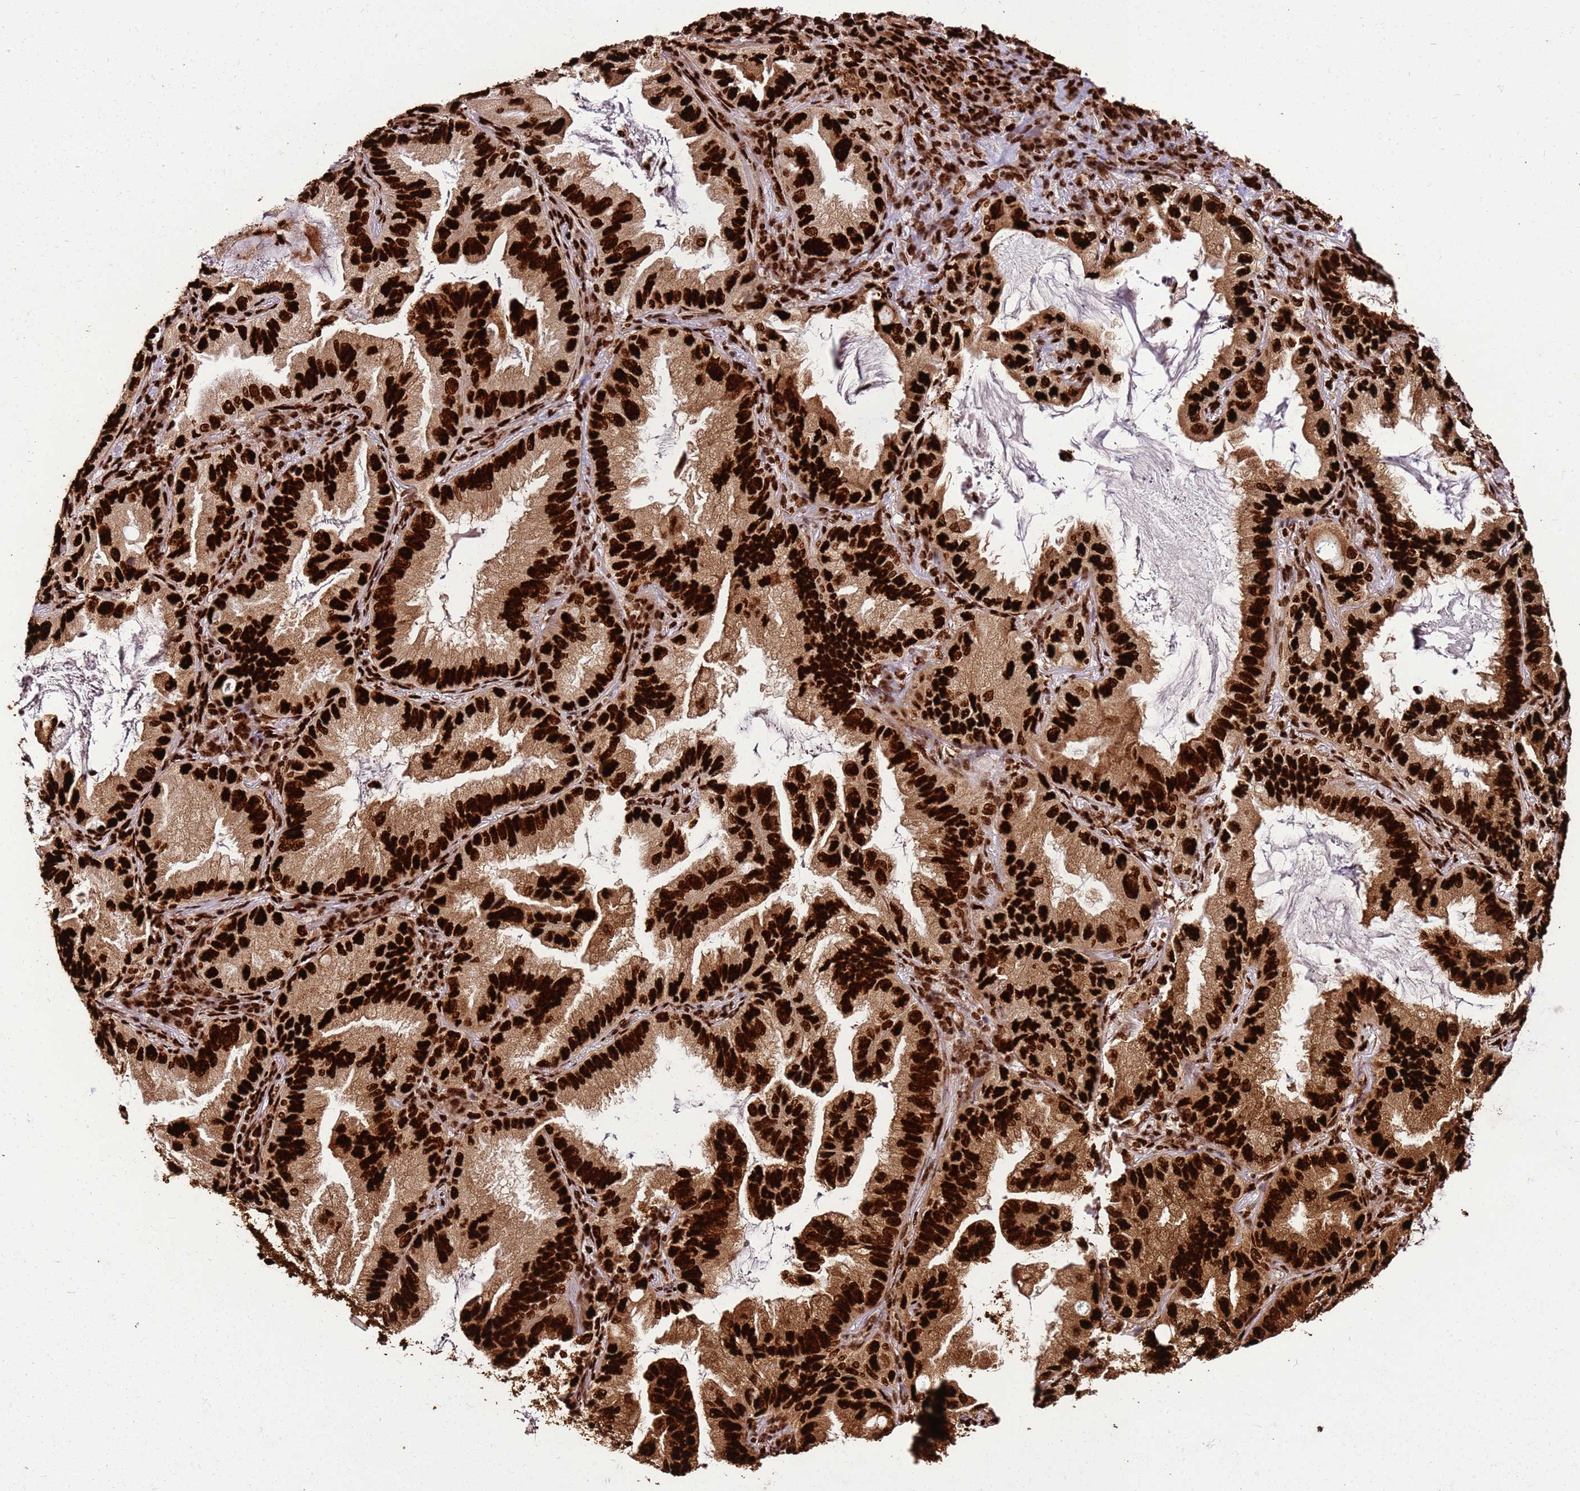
{"staining": {"intensity": "strong", "quantity": ">75%", "location": "cytoplasmic/membranous,nuclear"}, "tissue": "lung cancer", "cell_type": "Tumor cells", "image_type": "cancer", "snomed": [{"axis": "morphology", "description": "Adenocarcinoma, NOS"}, {"axis": "topography", "description": "Lung"}], "caption": "Immunohistochemistry (IHC) (DAB) staining of human lung adenocarcinoma shows strong cytoplasmic/membranous and nuclear protein positivity in approximately >75% of tumor cells. The protein is stained brown, and the nuclei are stained in blue (DAB IHC with brightfield microscopy, high magnification).", "gene": "HNRNPAB", "patient": {"sex": "female", "age": 69}}